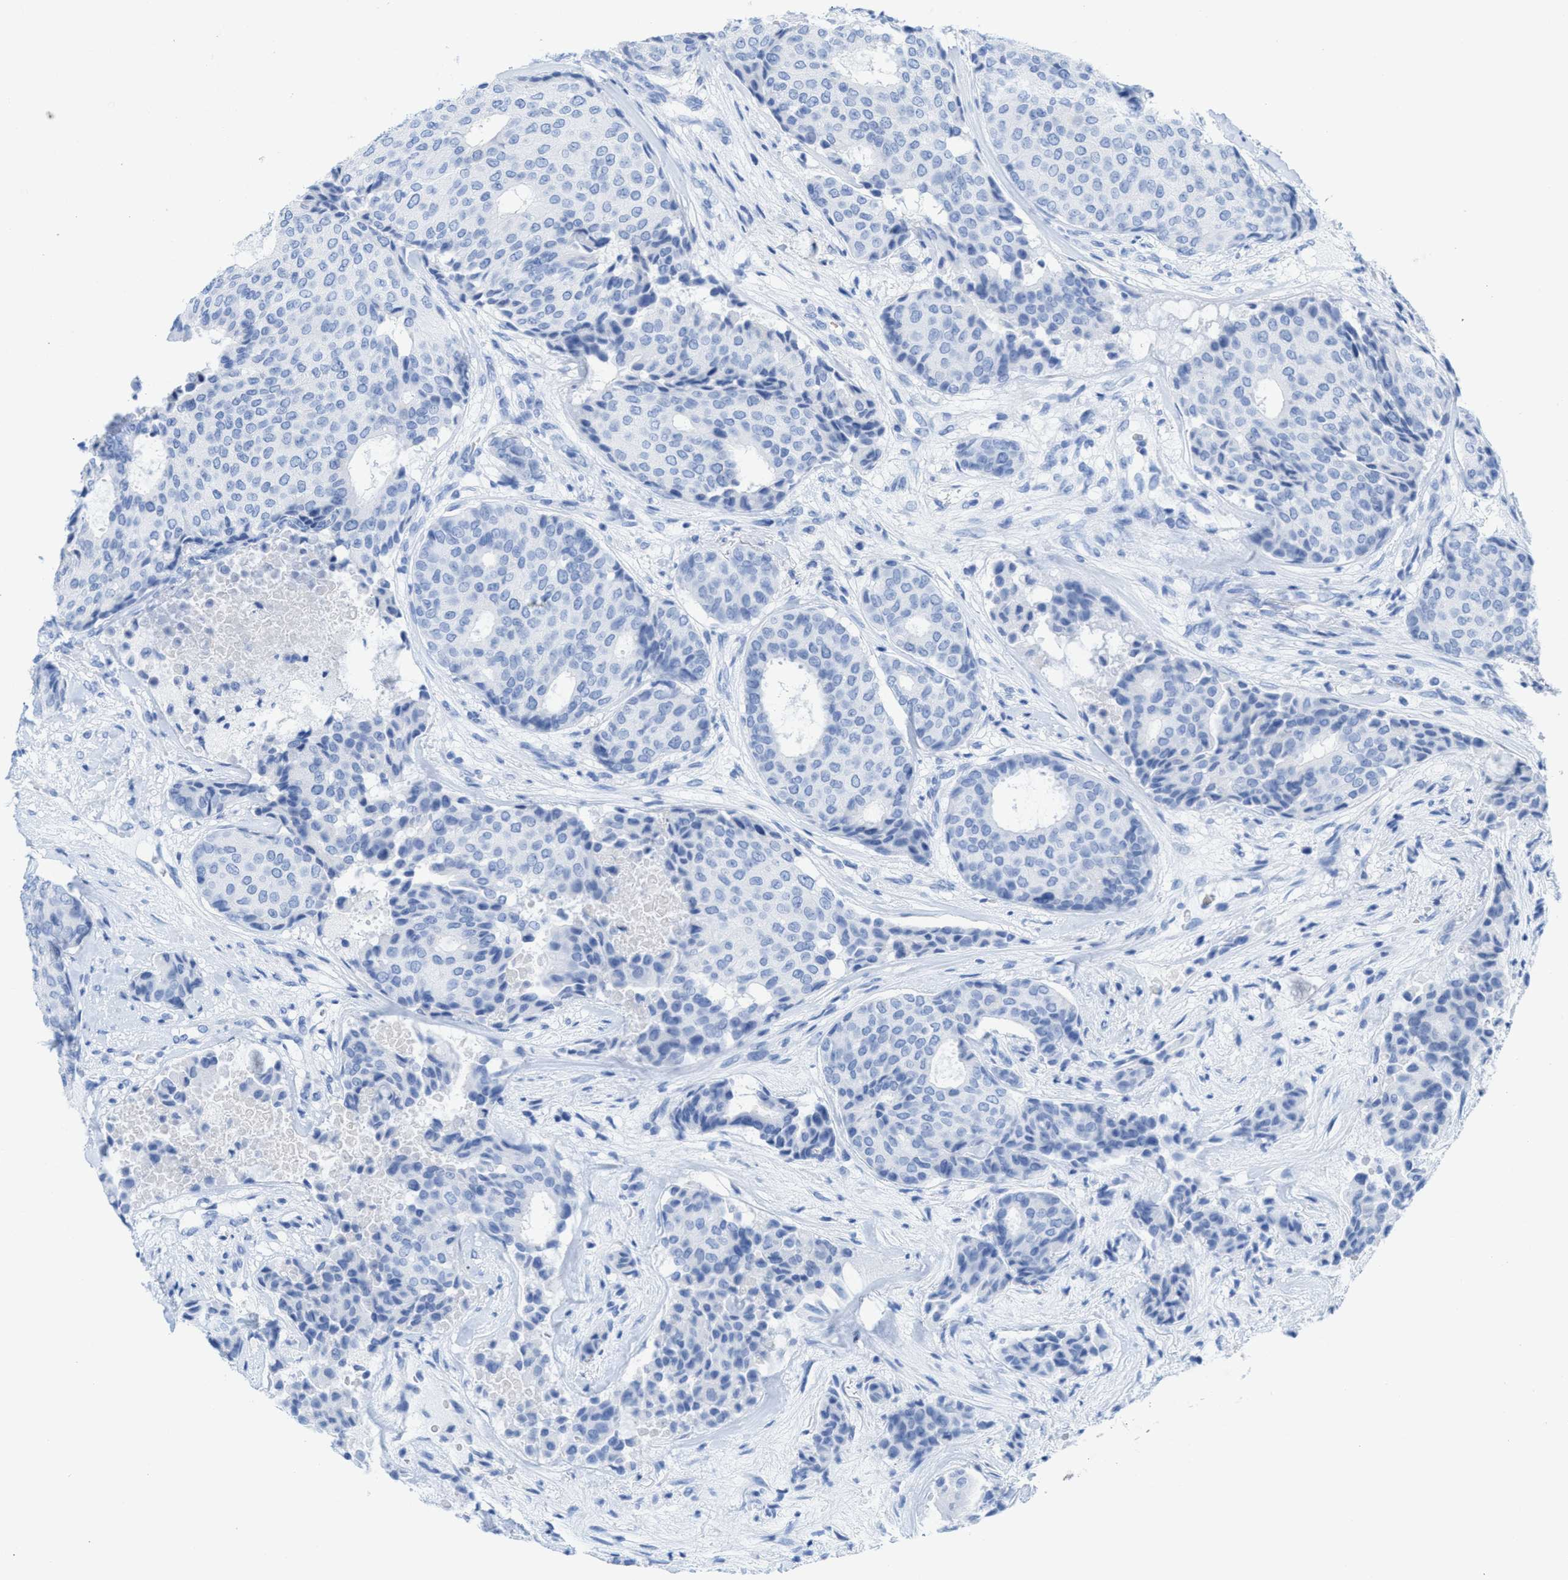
{"staining": {"intensity": "negative", "quantity": "none", "location": "none"}, "tissue": "breast cancer", "cell_type": "Tumor cells", "image_type": "cancer", "snomed": [{"axis": "morphology", "description": "Duct carcinoma"}, {"axis": "topography", "description": "Breast"}], "caption": "High magnification brightfield microscopy of breast cancer stained with DAB (3,3'-diaminobenzidine) (brown) and counterstained with hematoxylin (blue): tumor cells show no significant expression.", "gene": "ANKFN1", "patient": {"sex": "female", "age": 75}}